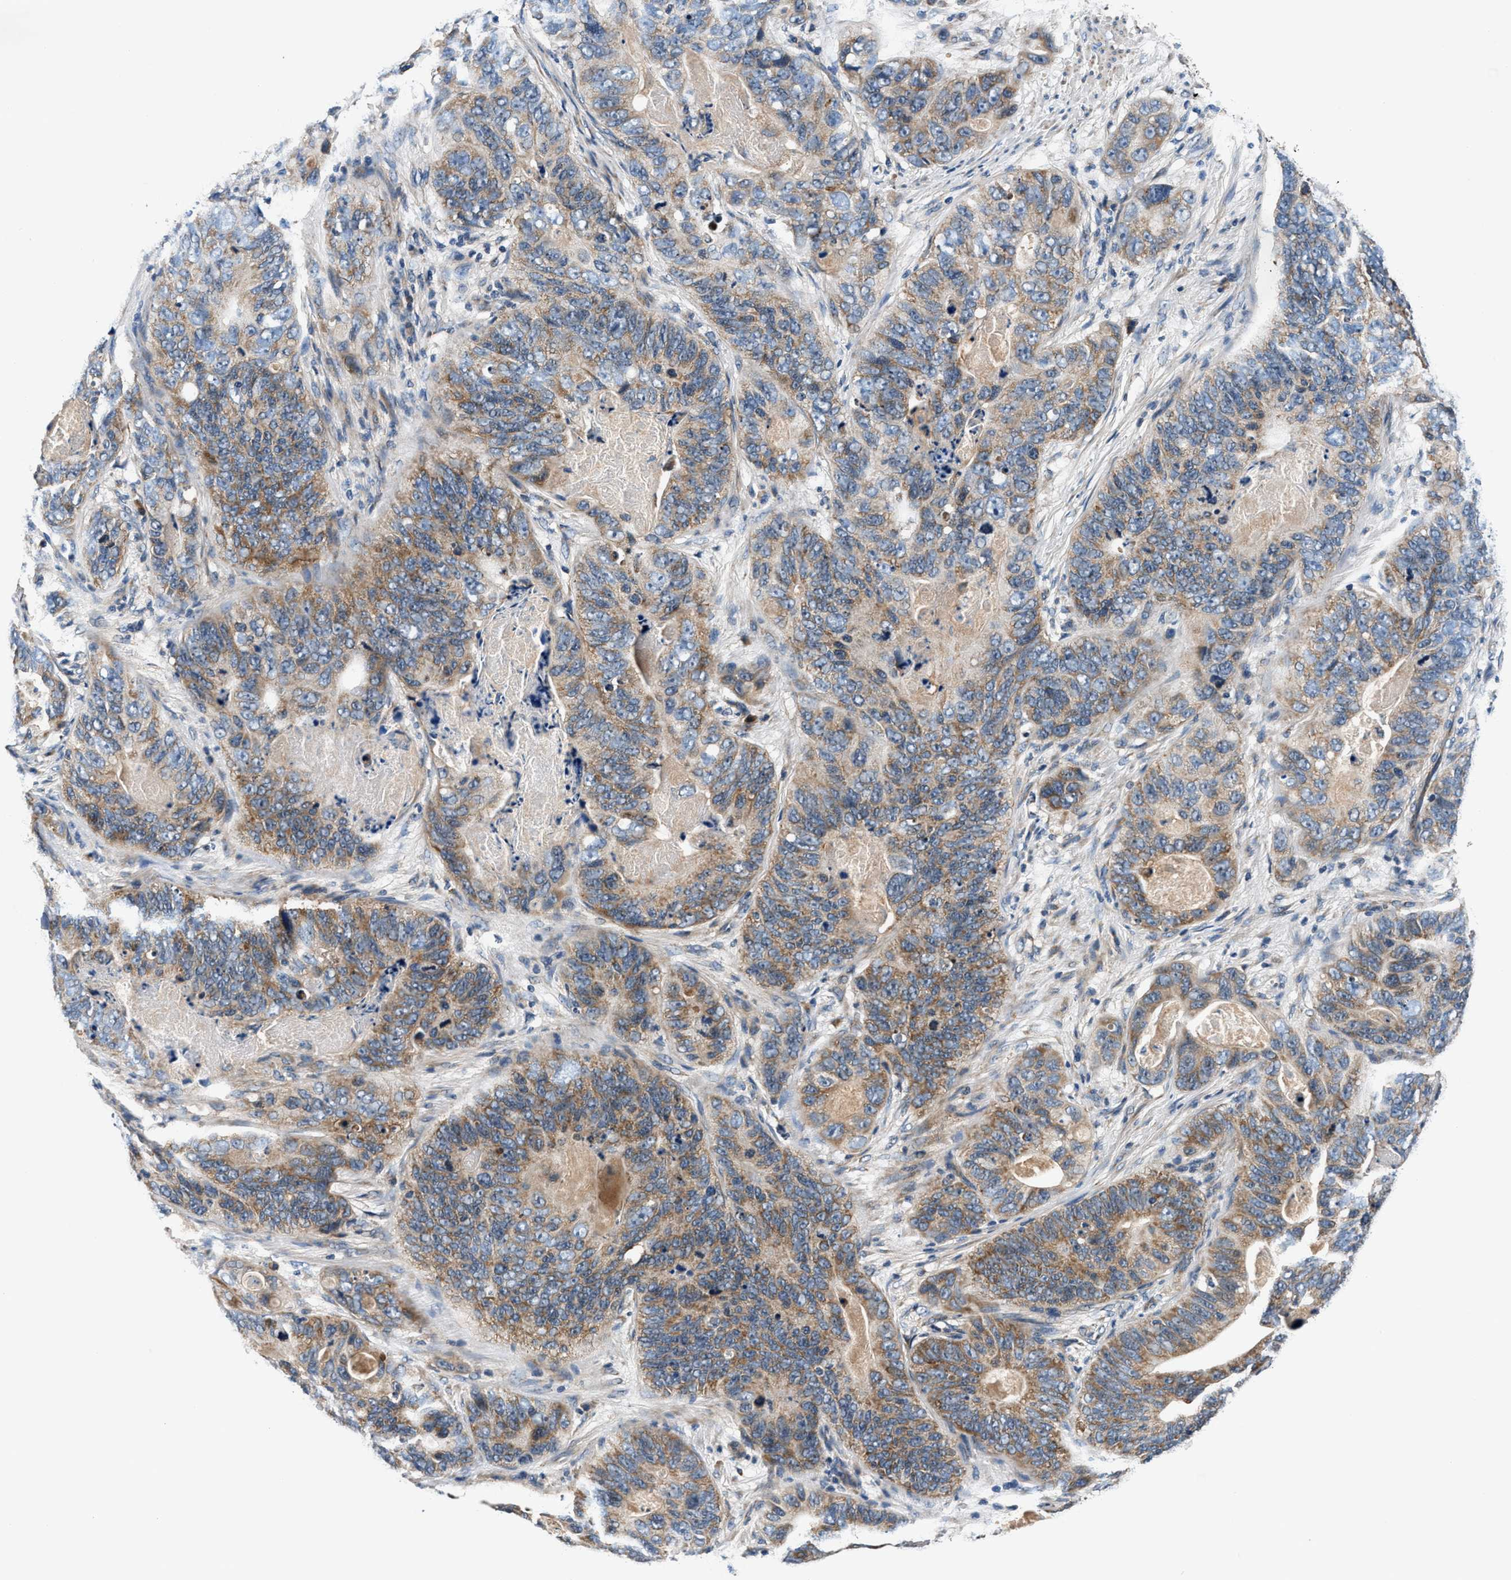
{"staining": {"intensity": "moderate", "quantity": ">75%", "location": "cytoplasmic/membranous"}, "tissue": "stomach cancer", "cell_type": "Tumor cells", "image_type": "cancer", "snomed": [{"axis": "morphology", "description": "Adenocarcinoma, NOS"}, {"axis": "topography", "description": "Stomach"}], "caption": "Tumor cells demonstrate medium levels of moderate cytoplasmic/membranous staining in about >75% of cells in human stomach adenocarcinoma.", "gene": "IMMT", "patient": {"sex": "female", "age": 89}}